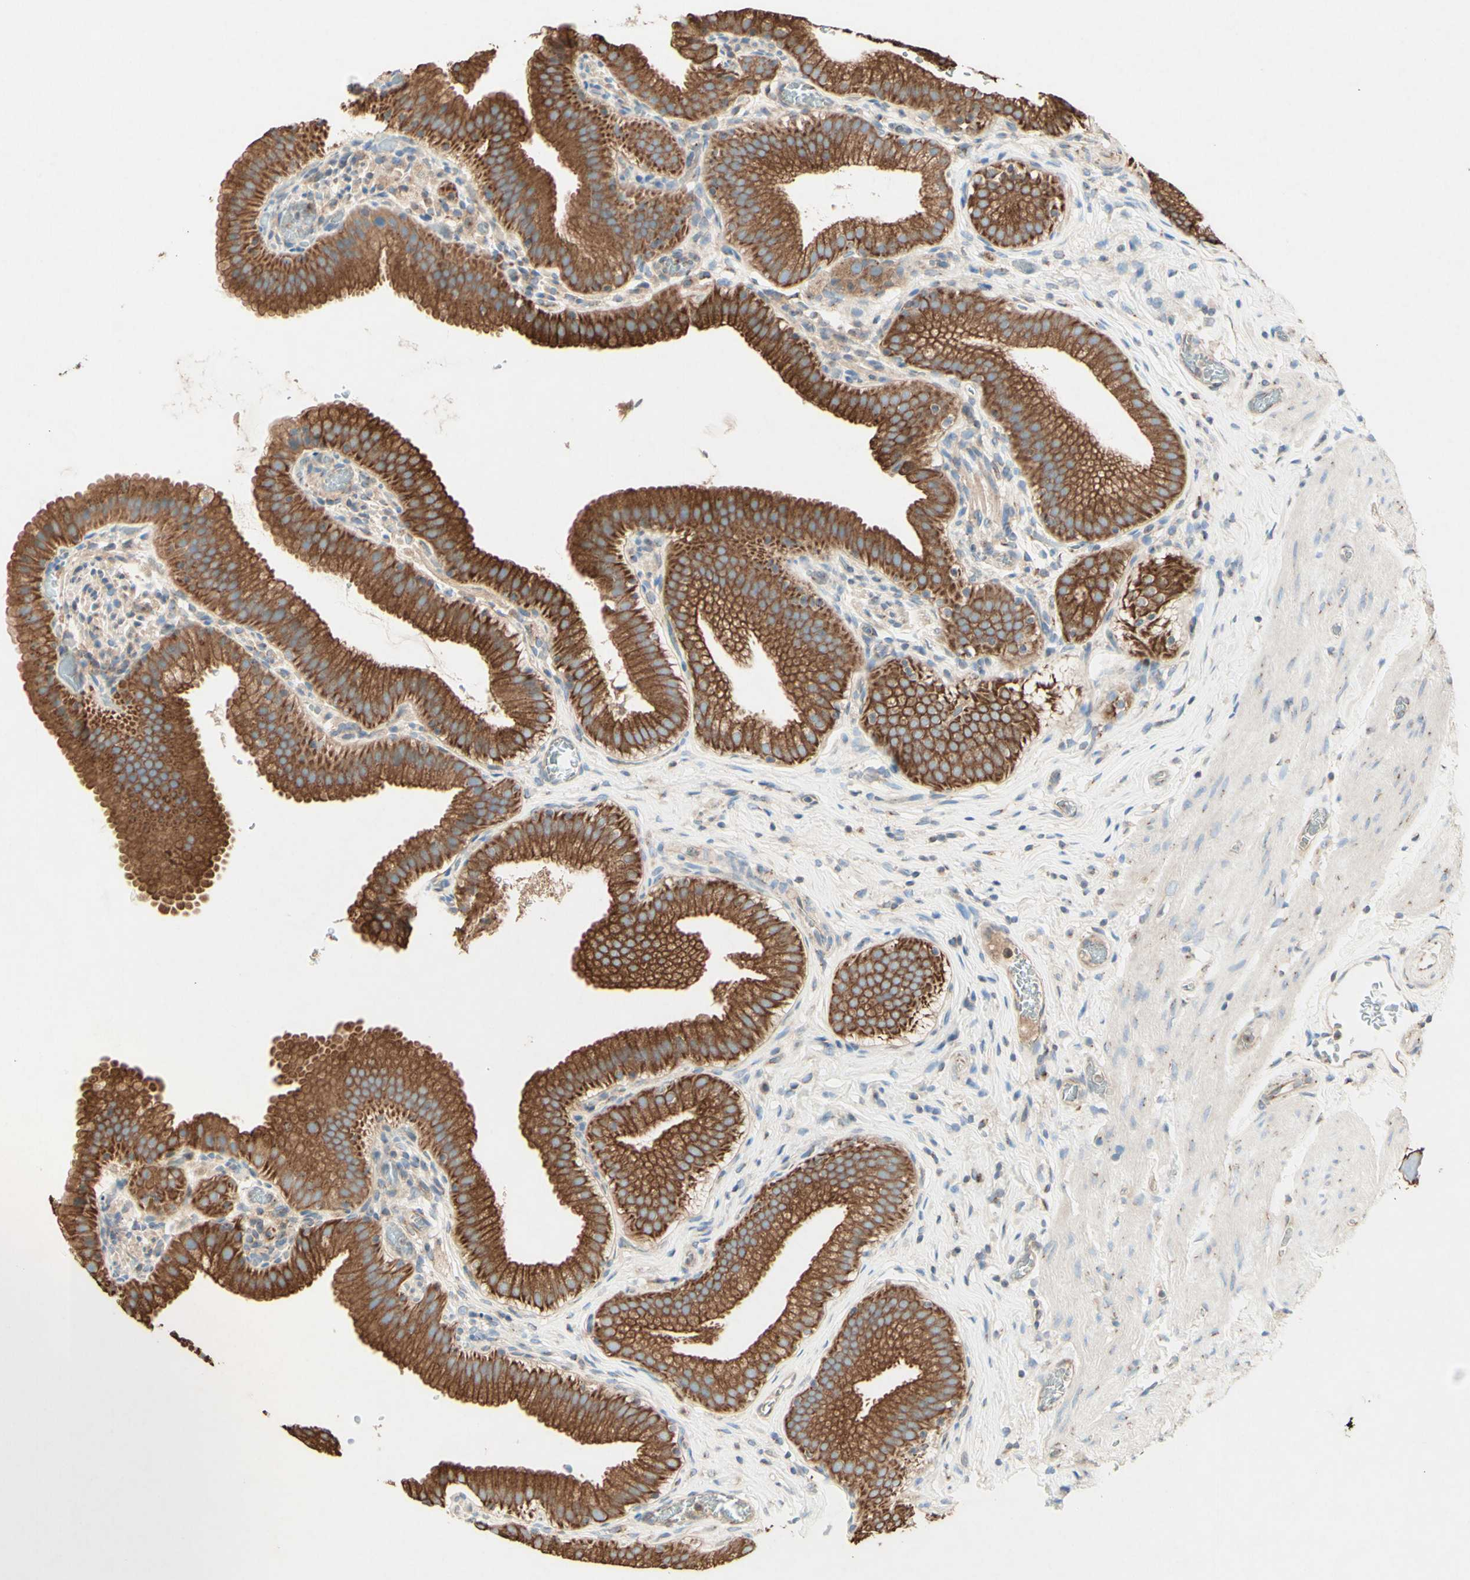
{"staining": {"intensity": "strong", "quantity": ">75%", "location": "cytoplasmic/membranous"}, "tissue": "gallbladder", "cell_type": "Glandular cells", "image_type": "normal", "snomed": [{"axis": "morphology", "description": "Normal tissue, NOS"}, {"axis": "topography", "description": "Gallbladder"}], "caption": "Gallbladder stained with a brown dye displays strong cytoplasmic/membranous positive expression in approximately >75% of glandular cells.", "gene": "MTM1", "patient": {"sex": "male", "age": 54}}